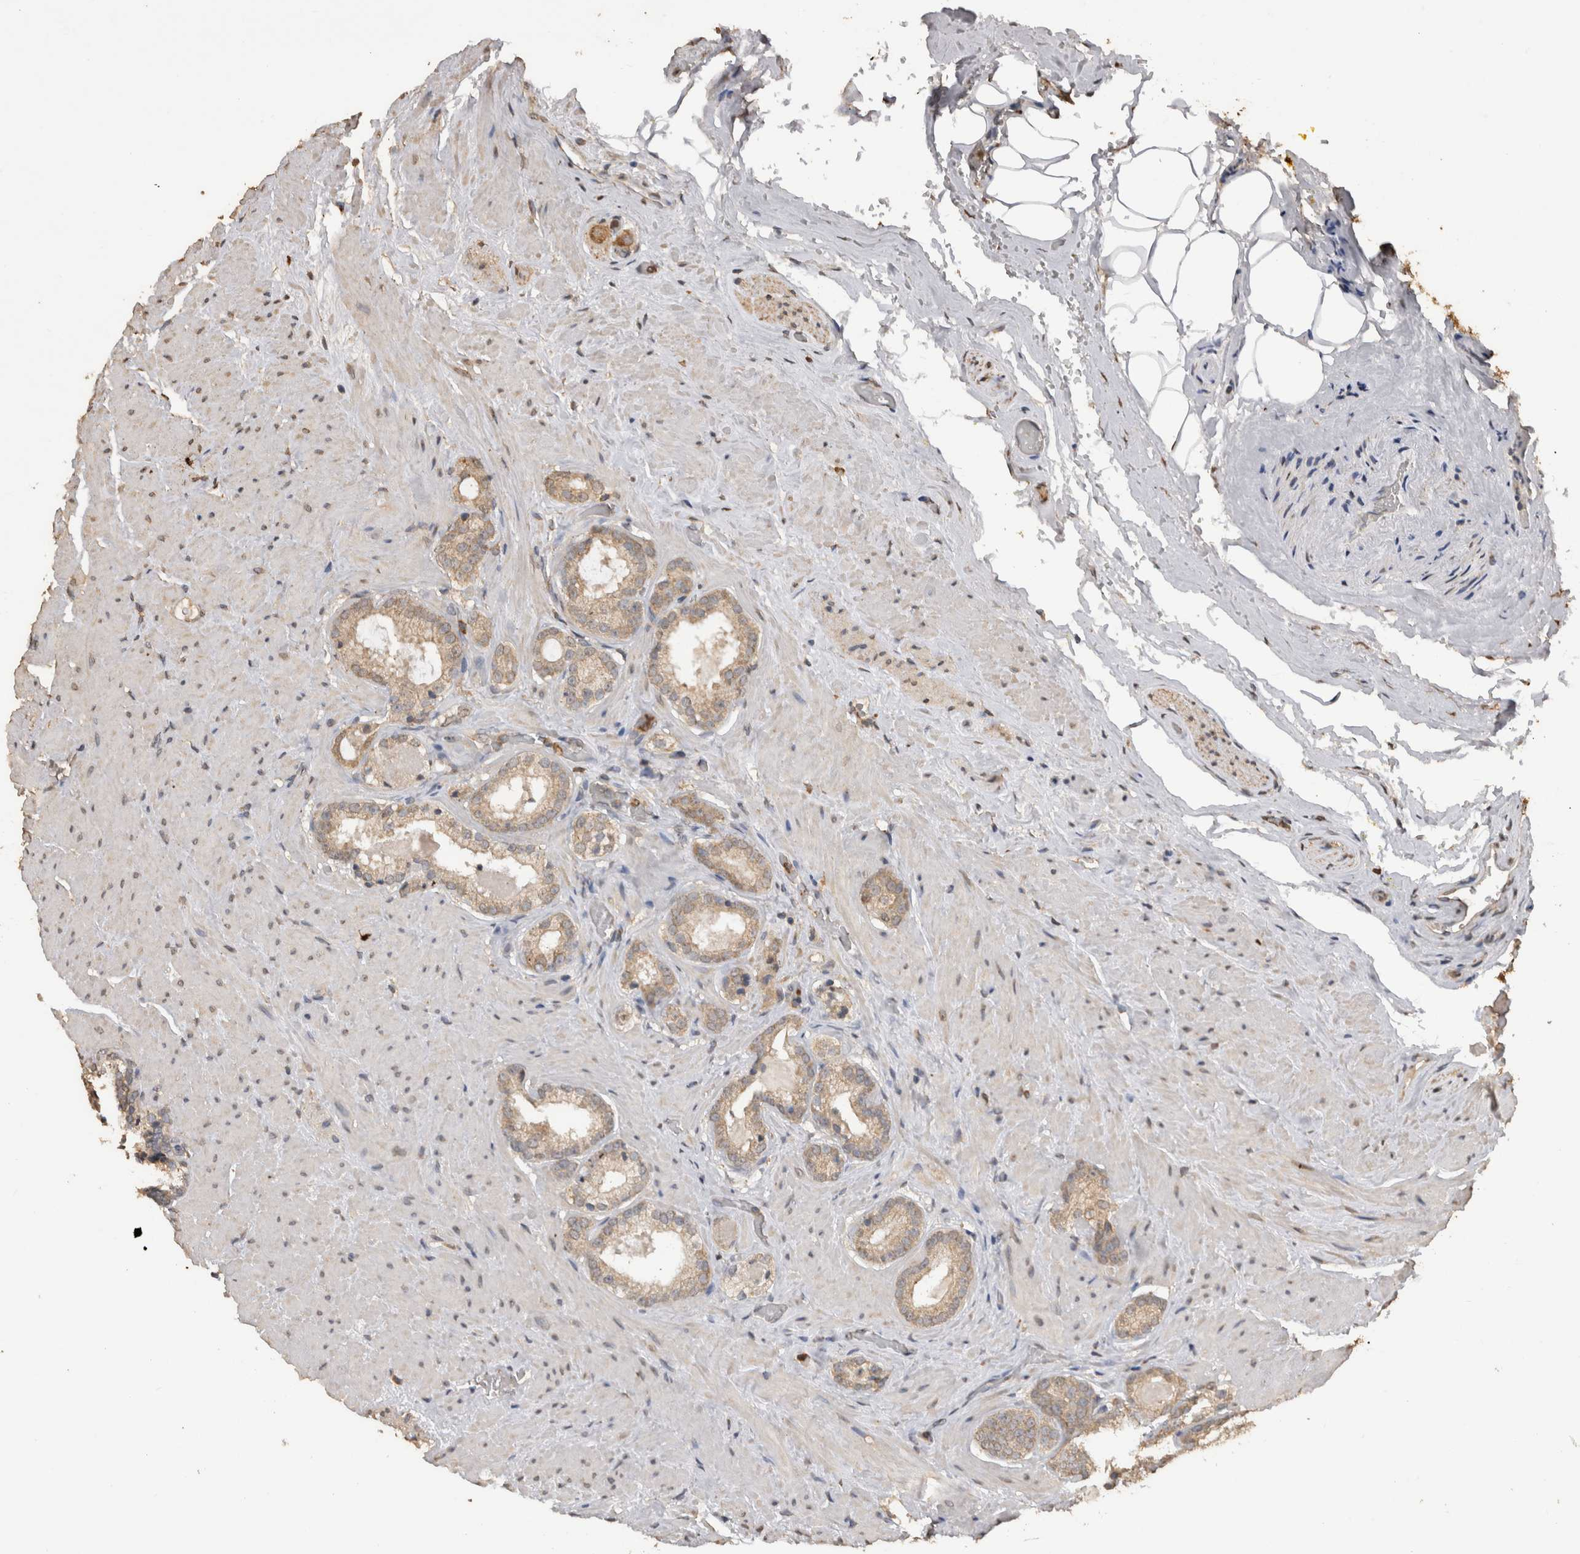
{"staining": {"intensity": "weak", "quantity": ">75%", "location": "cytoplasmic/membranous"}, "tissue": "prostate cancer", "cell_type": "Tumor cells", "image_type": "cancer", "snomed": [{"axis": "morphology", "description": "Adenocarcinoma, High grade"}, {"axis": "topography", "description": "Prostate"}], "caption": "Immunohistochemical staining of human high-grade adenocarcinoma (prostate) demonstrates low levels of weak cytoplasmic/membranous protein positivity in approximately >75% of tumor cells.", "gene": "SOCS5", "patient": {"sex": "male", "age": 64}}